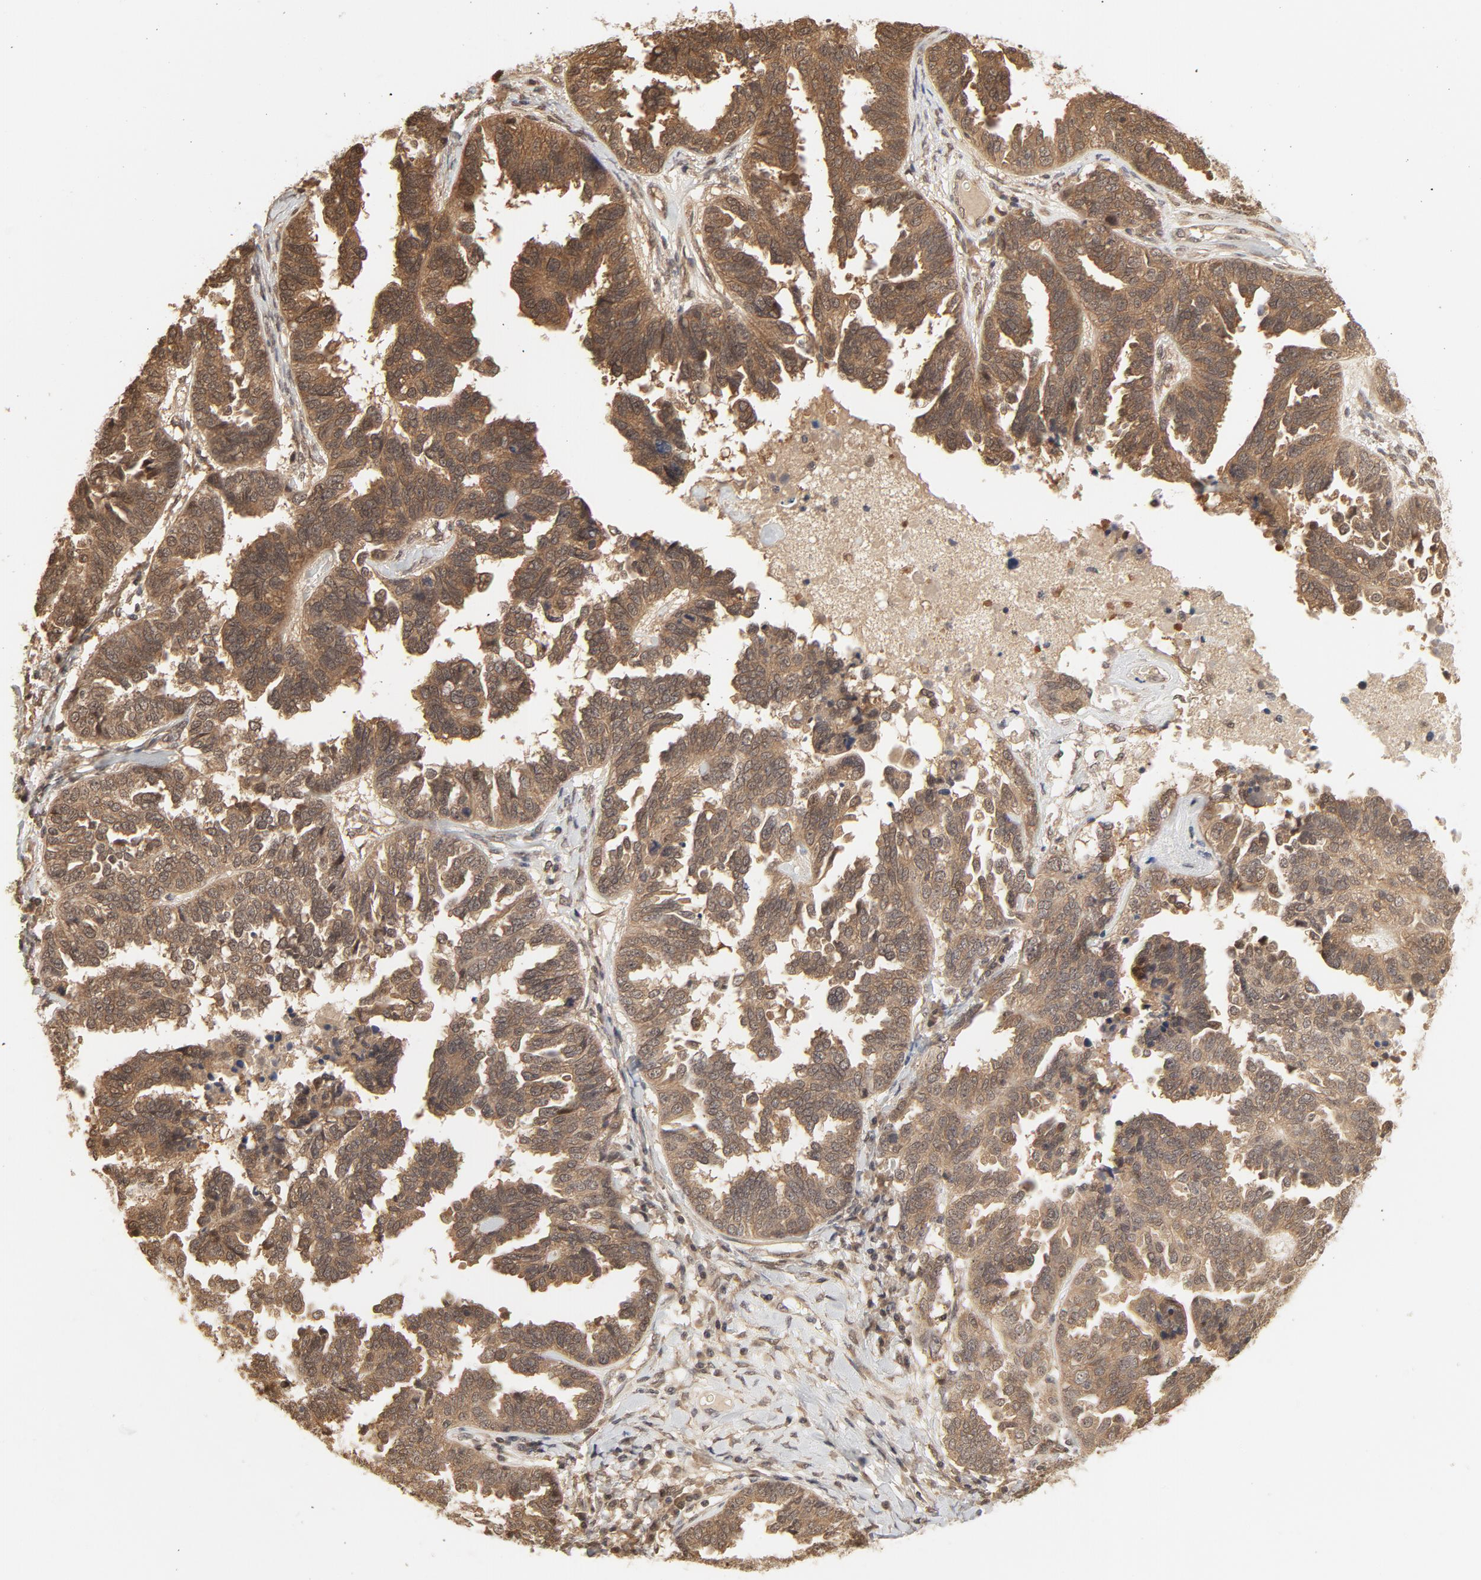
{"staining": {"intensity": "moderate", "quantity": ">75%", "location": "cytoplasmic/membranous,nuclear"}, "tissue": "ovarian cancer", "cell_type": "Tumor cells", "image_type": "cancer", "snomed": [{"axis": "morphology", "description": "Cystadenocarcinoma, serous, NOS"}, {"axis": "topography", "description": "Ovary"}], "caption": "The micrograph displays immunohistochemical staining of ovarian cancer. There is moderate cytoplasmic/membranous and nuclear positivity is appreciated in approximately >75% of tumor cells.", "gene": "NEDD8", "patient": {"sex": "female", "age": 82}}